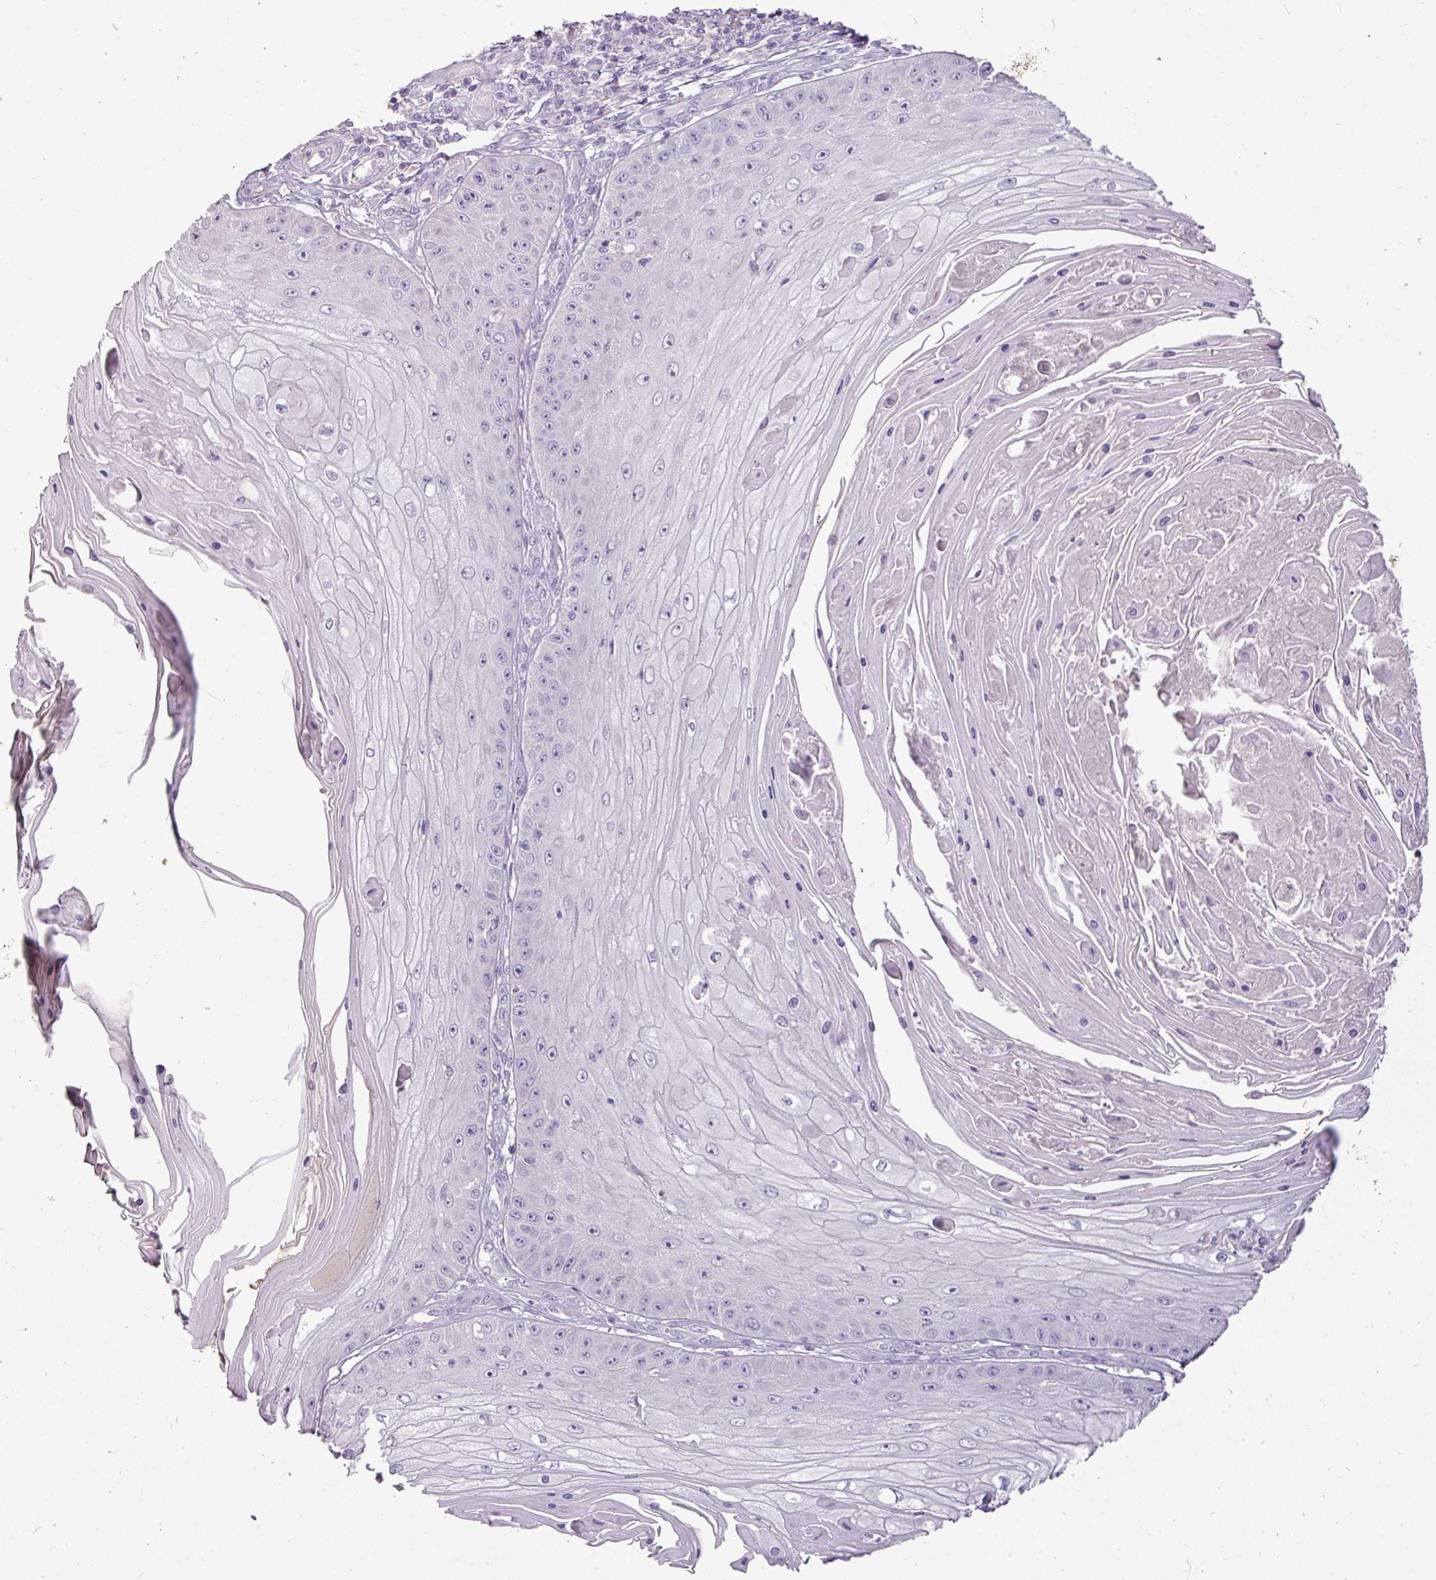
{"staining": {"intensity": "negative", "quantity": "none", "location": "none"}, "tissue": "skin cancer", "cell_type": "Tumor cells", "image_type": "cancer", "snomed": [{"axis": "morphology", "description": "Squamous cell carcinoma, NOS"}, {"axis": "topography", "description": "Skin"}], "caption": "Skin cancer (squamous cell carcinoma) was stained to show a protein in brown. There is no significant staining in tumor cells.", "gene": "BRINP2", "patient": {"sex": "male", "age": 70}}